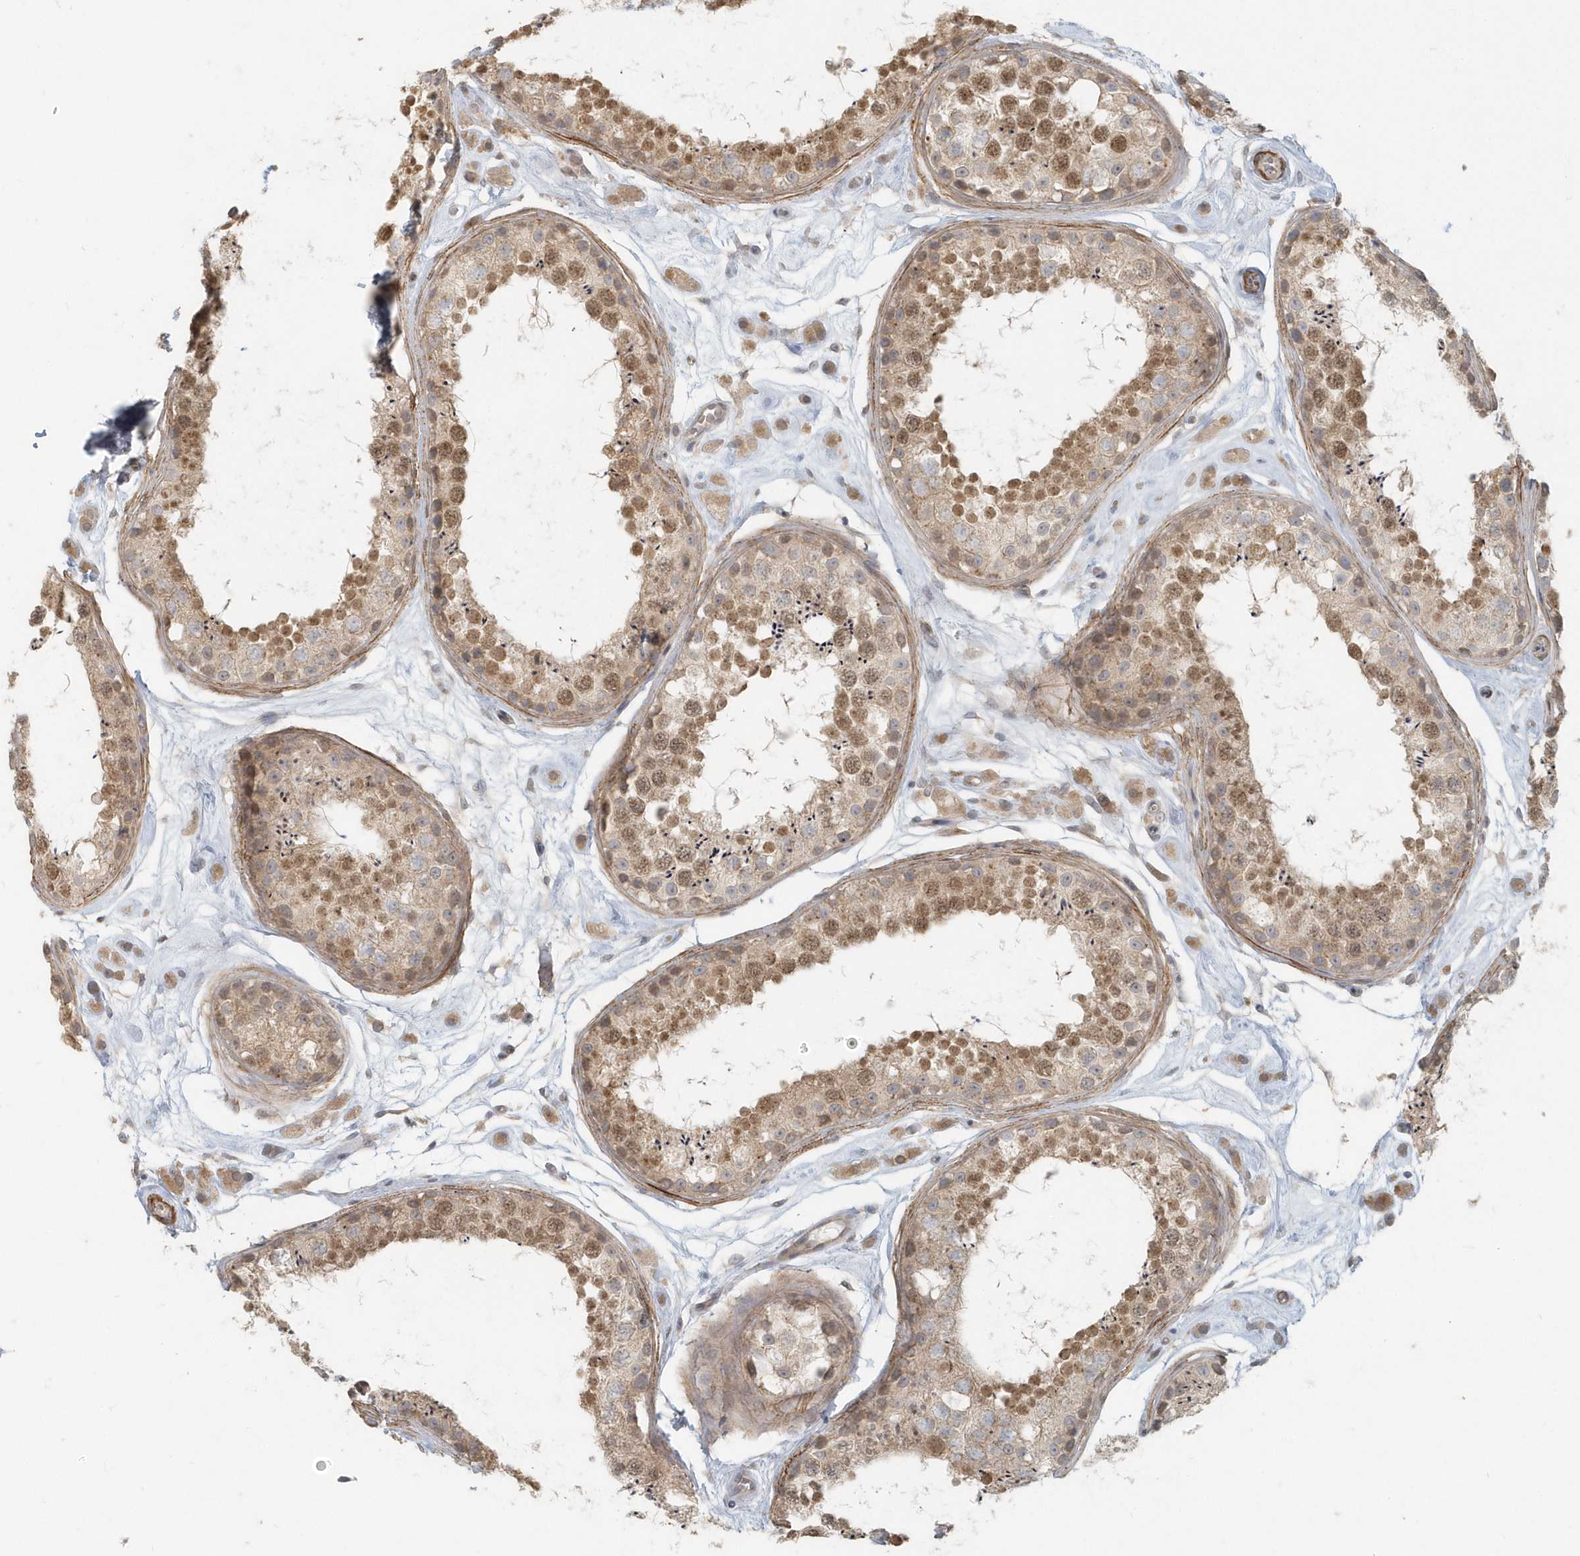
{"staining": {"intensity": "moderate", "quantity": "25%-75%", "location": "cytoplasmic/membranous,nuclear"}, "tissue": "testis", "cell_type": "Cells in seminiferous ducts", "image_type": "normal", "snomed": [{"axis": "morphology", "description": "Normal tissue, NOS"}, {"axis": "topography", "description": "Testis"}], "caption": "High-magnification brightfield microscopy of unremarkable testis stained with DAB (brown) and counterstained with hematoxylin (blue). cells in seminiferous ducts exhibit moderate cytoplasmic/membranous,nuclear positivity is present in approximately25%-75% of cells.", "gene": "NAPB", "patient": {"sex": "male", "age": 25}}